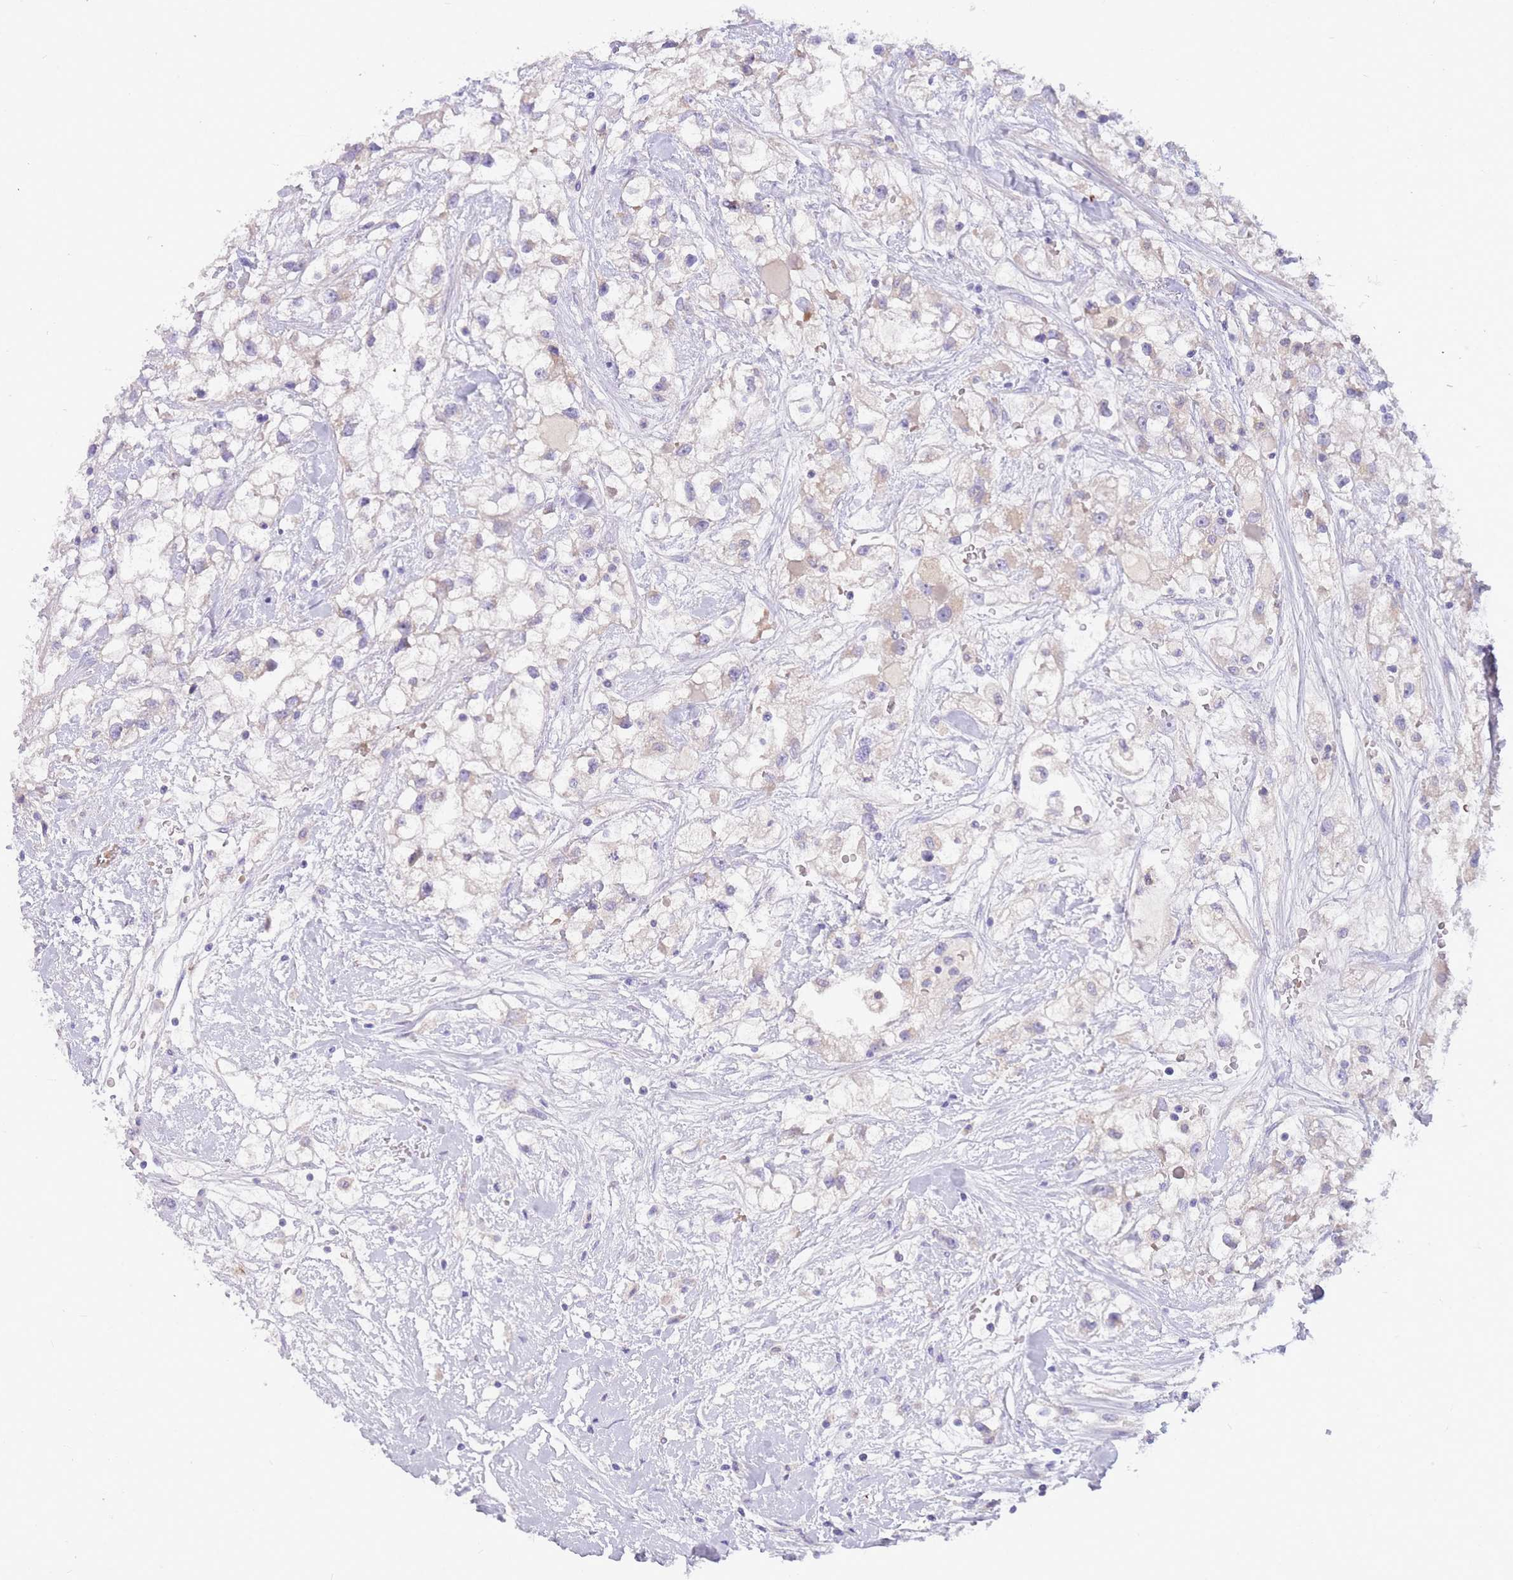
{"staining": {"intensity": "negative", "quantity": "none", "location": "none"}, "tissue": "renal cancer", "cell_type": "Tumor cells", "image_type": "cancer", "snomed": [{"axis": "morphology", "description": "Adenocarcinoma, NOS"}, {"axis": "topography", "description": "Kidney"}], "caption": "Tumor cells show no significant positivity in renal cancer (adenocarcinoma). (Brightfield microscopy of DAB IHC at high magnification).", "gene": "DDHD1", "patient": {"sex": "male", "age": 59}}